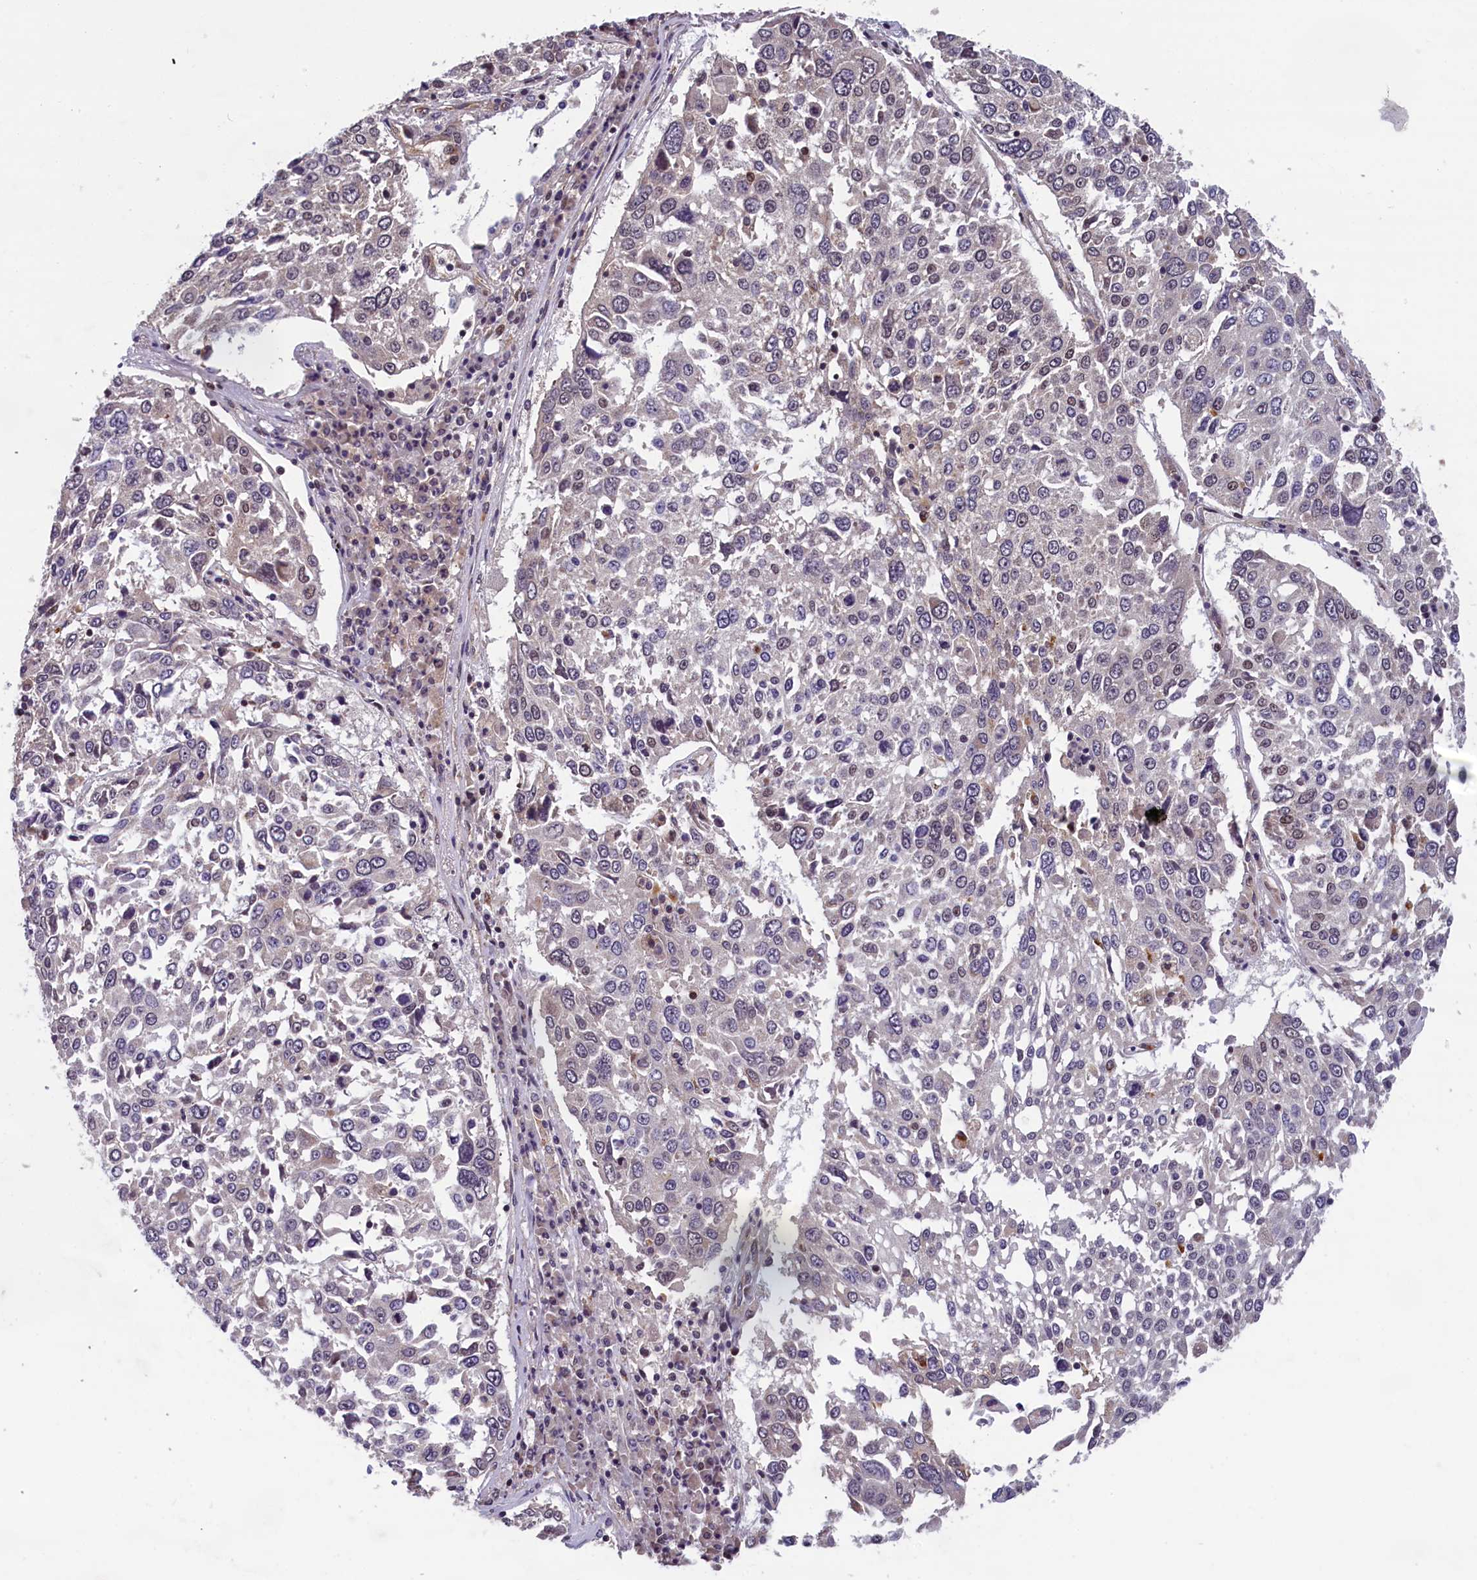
{"staining": {"intensity": "moderate", "quantity": "<25%", "location": "cytoplasmic/membranous"}, "tissue": "lung cancer", "cell_type": "Tumor cells", "image_type": "cancer", "snomed": [{"axis": "morphology", "description": "Squamous cell carcinoma, NOS"}, {"axis": "topography", "description": "Lung"}], "caption": "Immunohistochemistry (IHC) of human lung cancer (squamous cell carcinoma) shows low levels of moderate cytoplasmic/membranous positivity in approximately <25% of tumor cells. (IHC, brightfield microscopy, high magnification).", "gene": "KCNK6", "patient": {"sex": "male", "age": 65}}